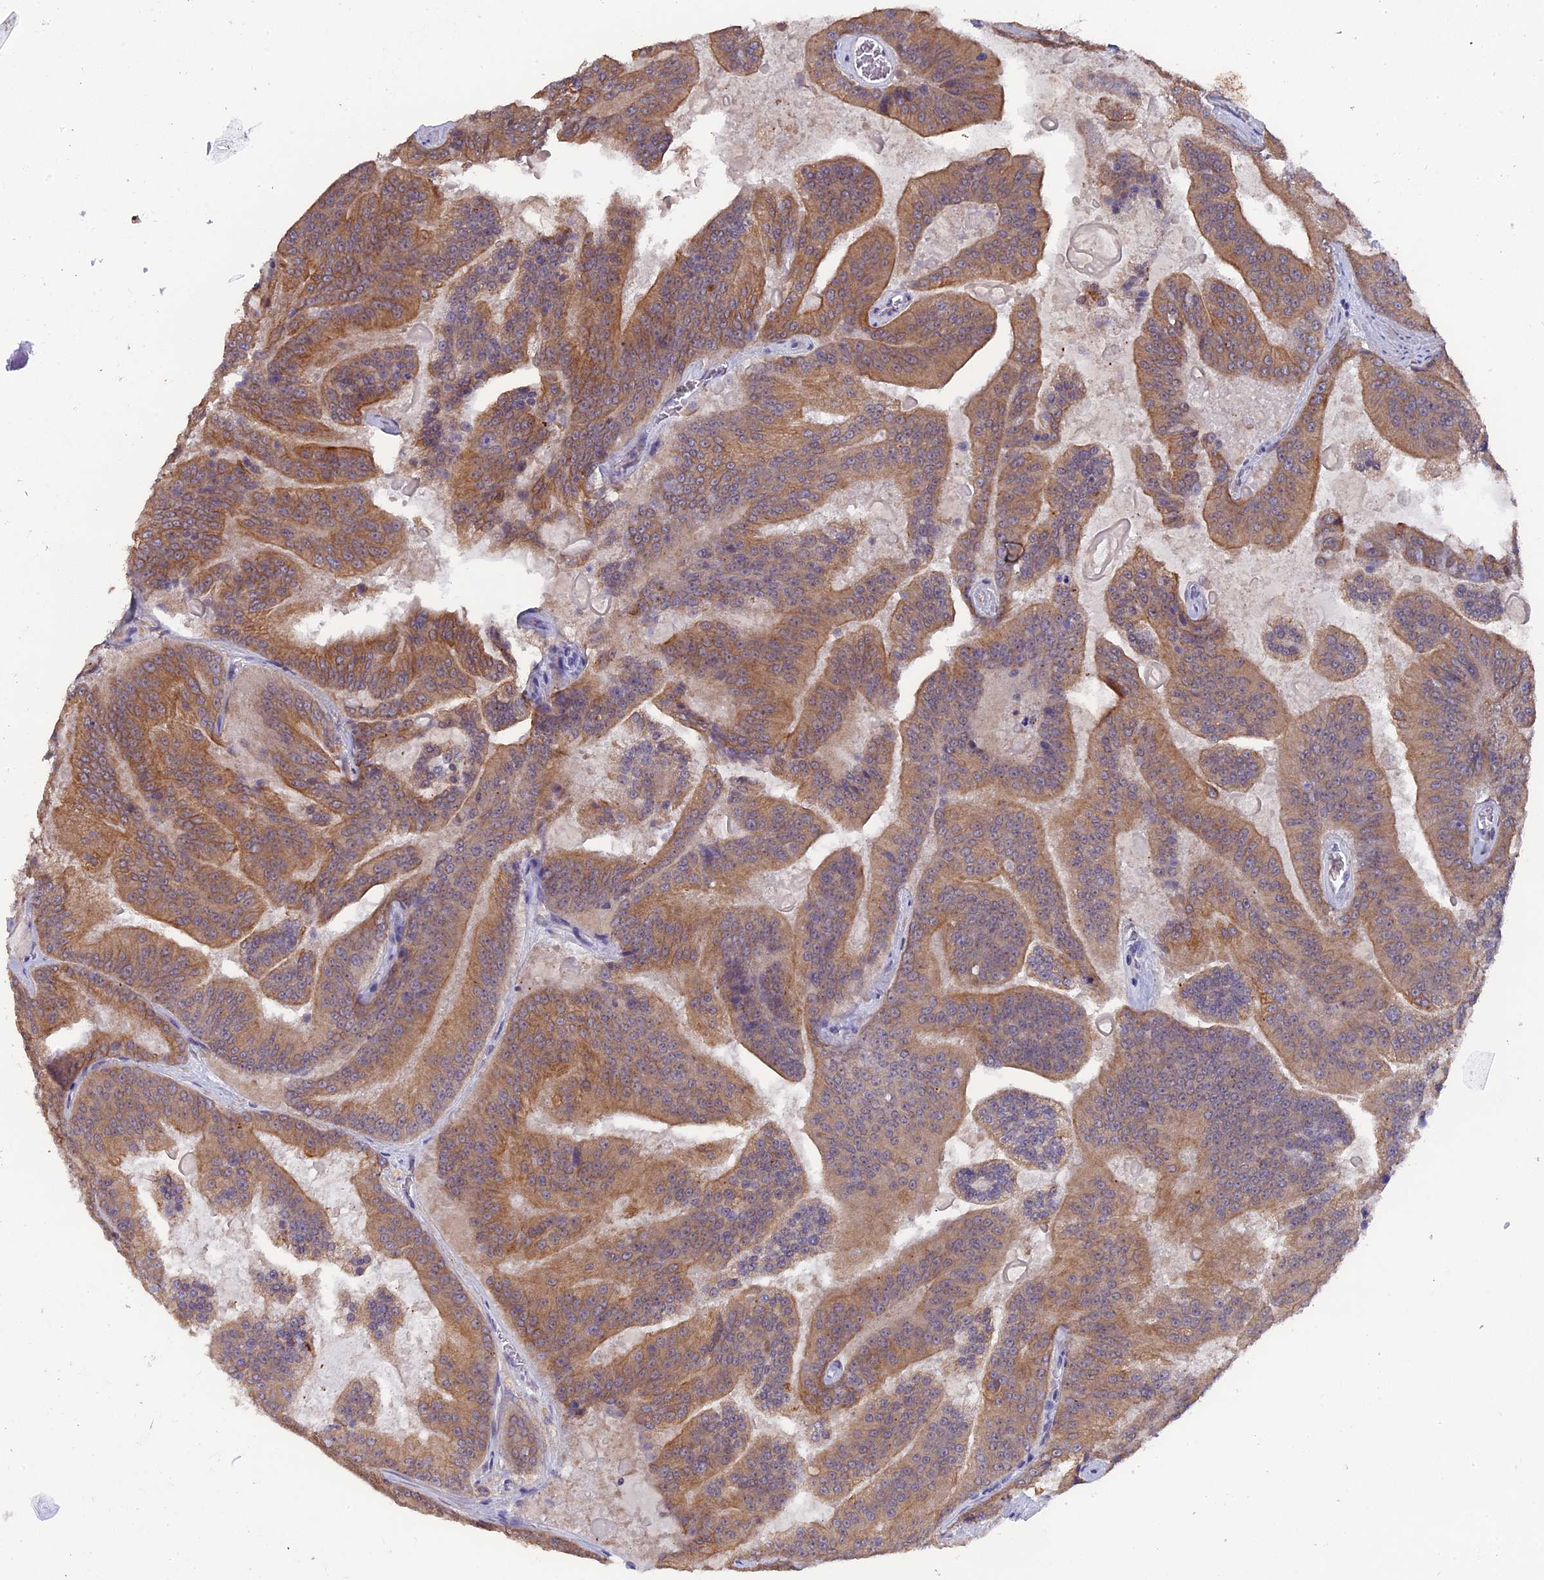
{"staining": {"intensity": "moderate", "quantity": ">75%", "location": "cytoplasmic/membranous"}, "tissue": "prostate cancer", "cell_type": "Tumor cells", "image_type": "cancer", "snomed": [{"axis": "morphology", "description": "Adenocarcinoma, High grade"}, {"axis": "topography", "description": "Prostate"}], "caption": "Immunohistochemical staining of adenocarcinoma (high-grade) (prostate) shows medium levels of moderate cytoplasmic/membranous protein positivity in approximately >75% of tumor cells.", "gene": "ZCCHC2", "patient": {"sex": "male", "age": 61}}